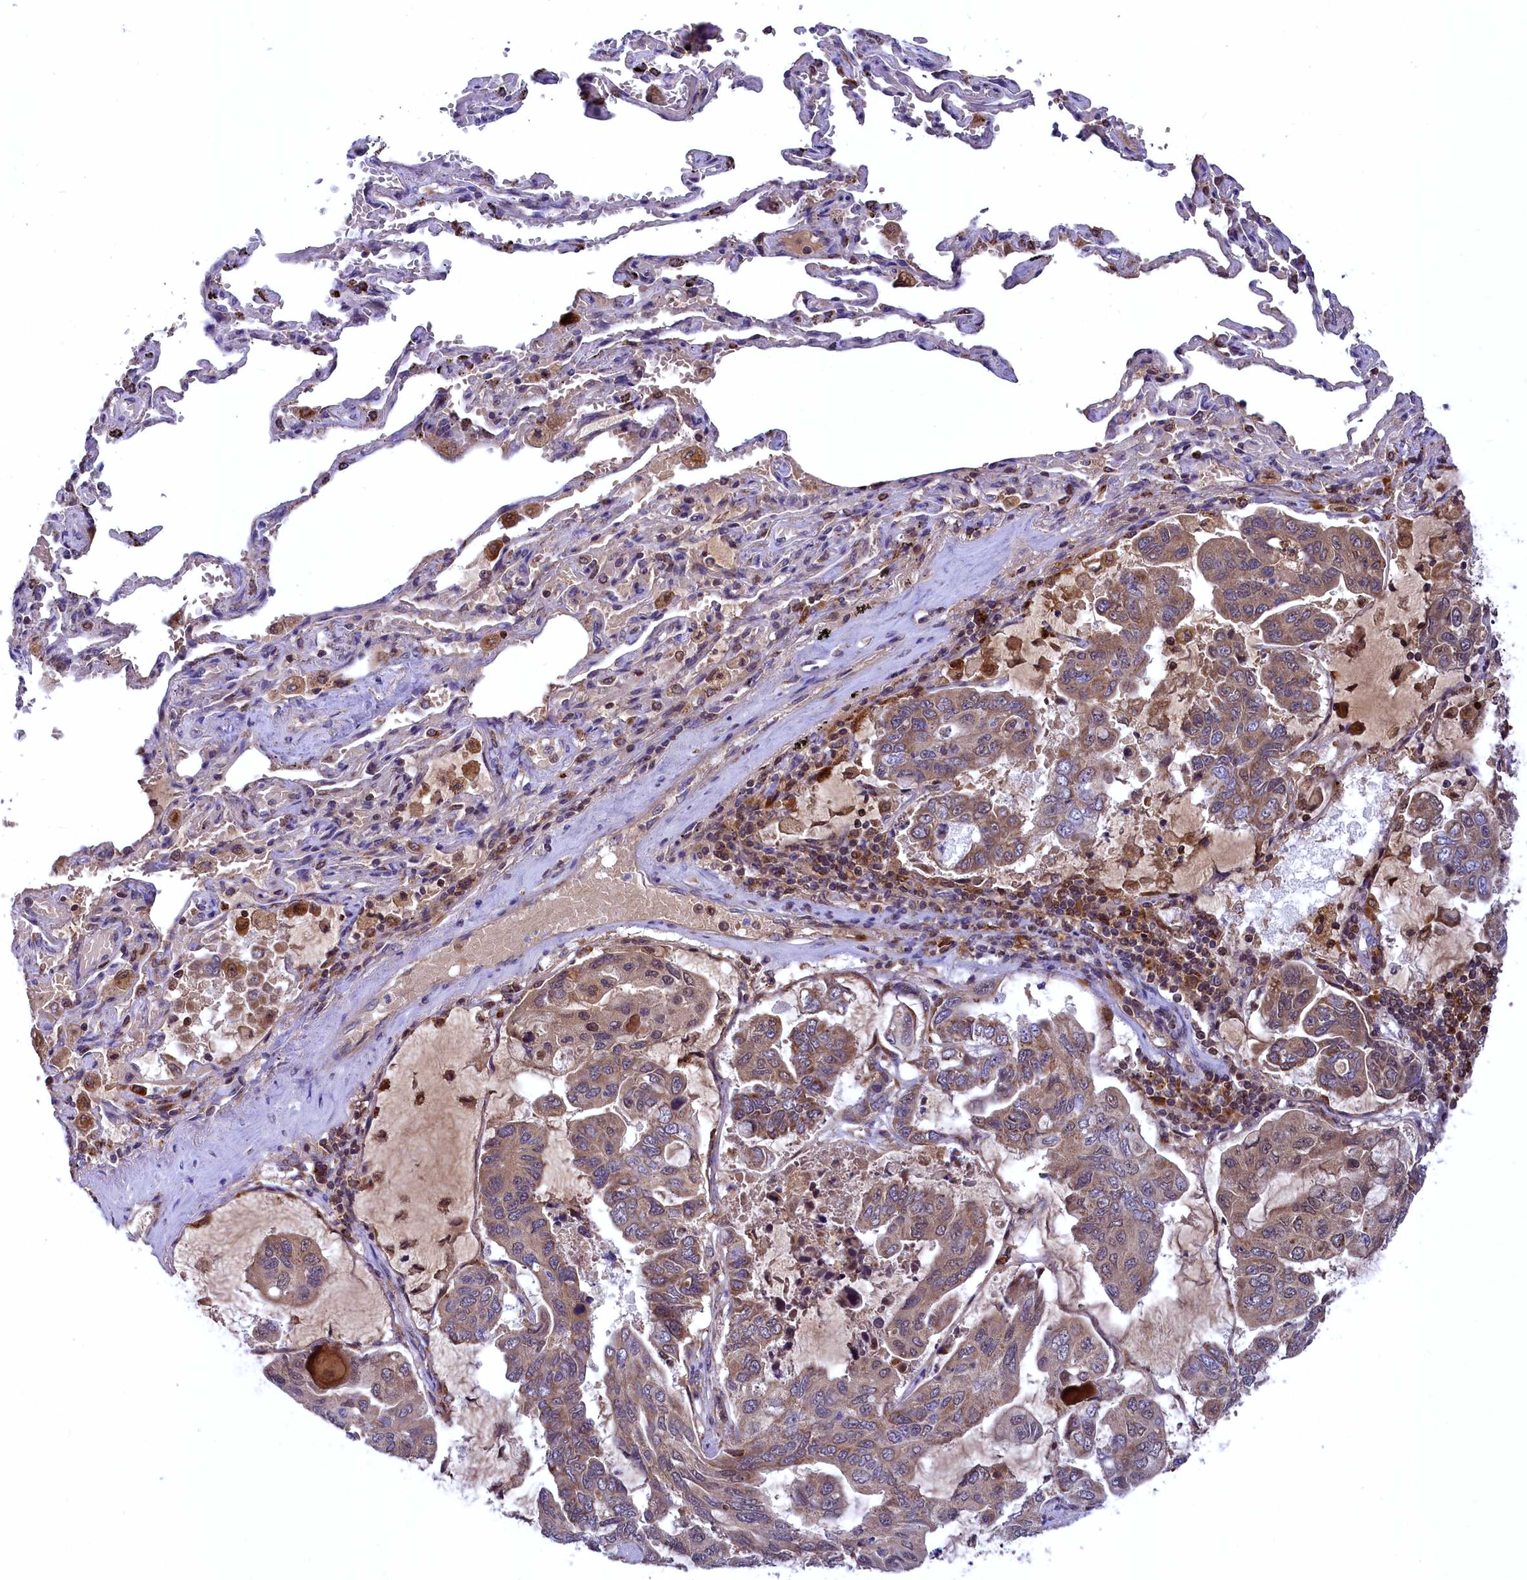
{"staining": {"intensity": "weak", "quantity": "25%-75%", "location": "cytoplasmic/membranous"}, "tissue": "lung cancer", "cell_type": "Tumor cells", "image_type": "cancer", "snomed": [{"axis": "morphology", "description": "Adenocarcinoma, NOS"}, {"axis": "topography", "description": "Lung"}], "caption": "Weak cytoplasmic/membranous protein positivity is identified in approximately 25%-75% of tumor cells in lung cancer.", "gene": "COX17", "patient": {"sex": "male", "age": 64}}